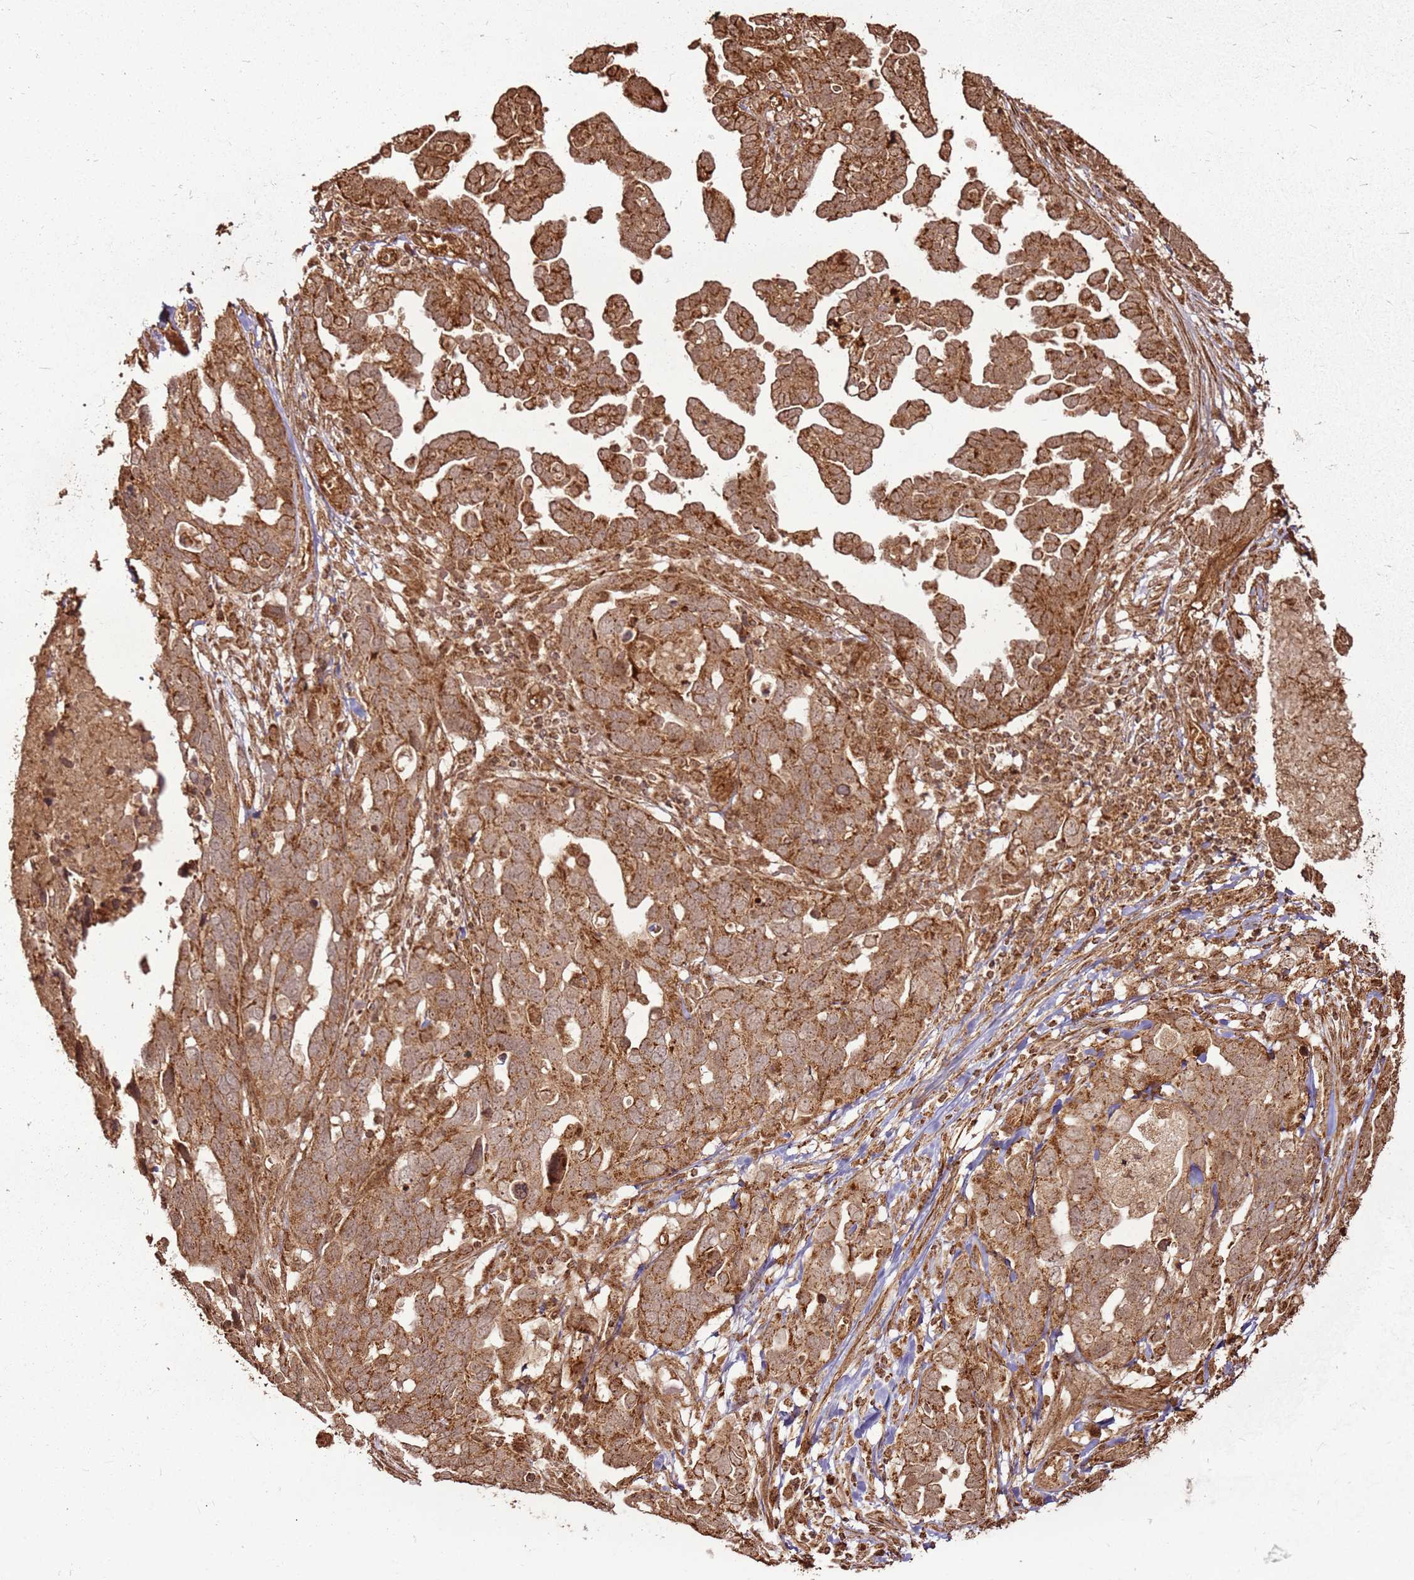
{"staining": {"intensity": "moderate", "quantity": ">75%", "location": "cytoplasmic/membranous"}, "tissue": "ovarian cancer", "cell_type": "Tumor cells", "image_type": "cancer", "snomed": [{"axis": "morphology", "description": "Cystadenocarcinoma, serous, NOS"}, {"axis": "topography", "description": "Ovary"}], "caption": "The histopathology image shows a brown stain indicating the presence of a protein in the cytoplasmic/membranous of tumor cells in ovarian serous cystadenocarcinoma. (DAB (3,3'-diaminobenzidine) IHC, brown staining for protein, blue staining for nuclei).", "gene": "MRPS6", "patient": {"sex": "female", "age": 54}}